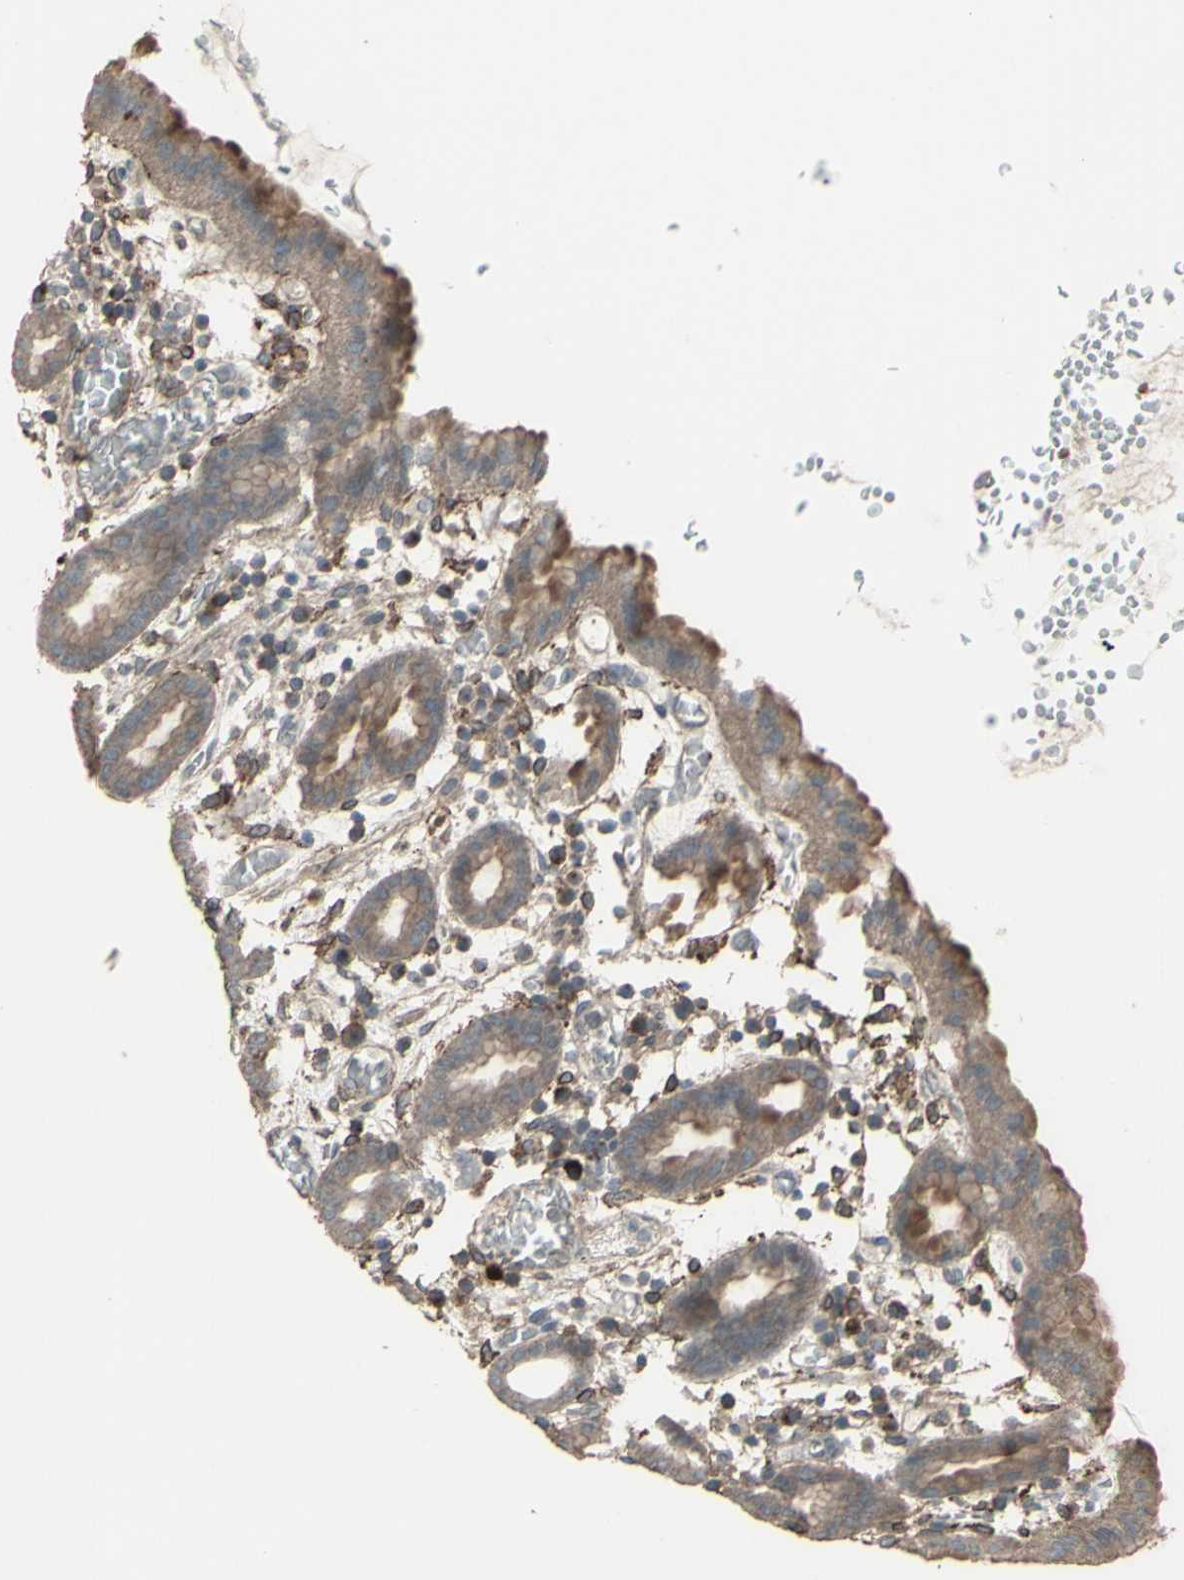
{"staining": {"intensity": "moderate", "quantity": ">75%", "location": "cytoplasmic/membranous"}, "tissue": "stomach", "cell_type": "Glandular cells", "image_type": "normal", "snomed": [{"axis": "morphology", "description": "Normal tissue, NOS"}, {"axis": "topography", "description": "Stomach, upper"}], "caption": "Stomach stained with immunohistochemistry reveals moderate cytoplasmic/membranous positivity in about >75% of glandular cells.", "gene": "SMO", "patient": {"sex": "male", "age": 68}}